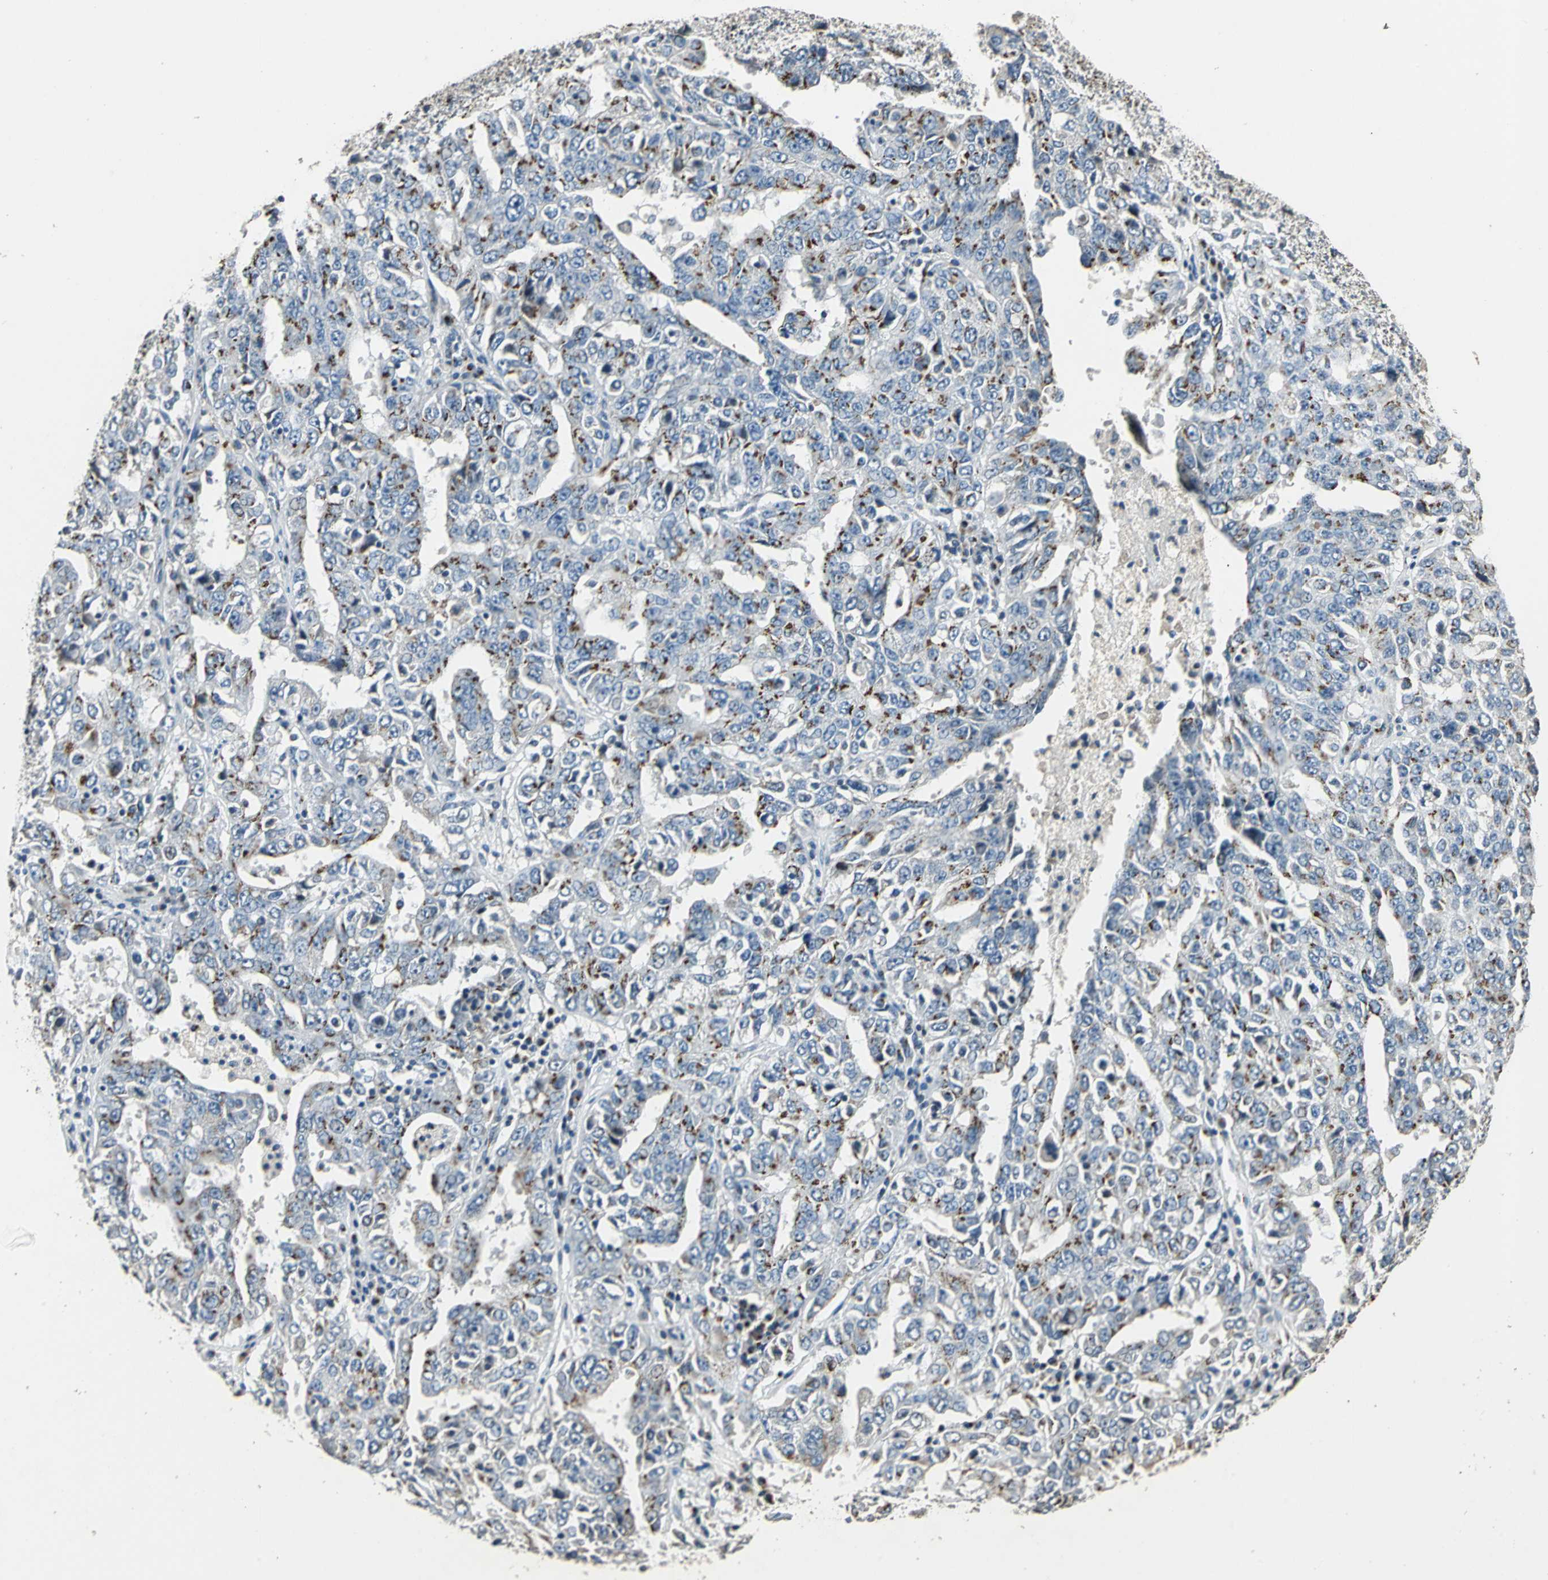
{"staining": {"intensity": "moderate", "quantity": "25%-75%", "location": "cytoplasmic/membranous"}, "tissue": "ovarian cancer", "cell_type": "Tumor cells", "image_type": "cancer", "snomed": [{"axis": "morphology", "description": "Carcinoma, endometroid"}, {"axis": "topography", "description": "Ovary"}], "caption": "A micrograph of ovarian cancer stained for a protein displays moderate cytoplasmic/membranous brown staining in tumor cells.", "gene": "TMEM115", "patient": {"sex": "female", "age": 62}}